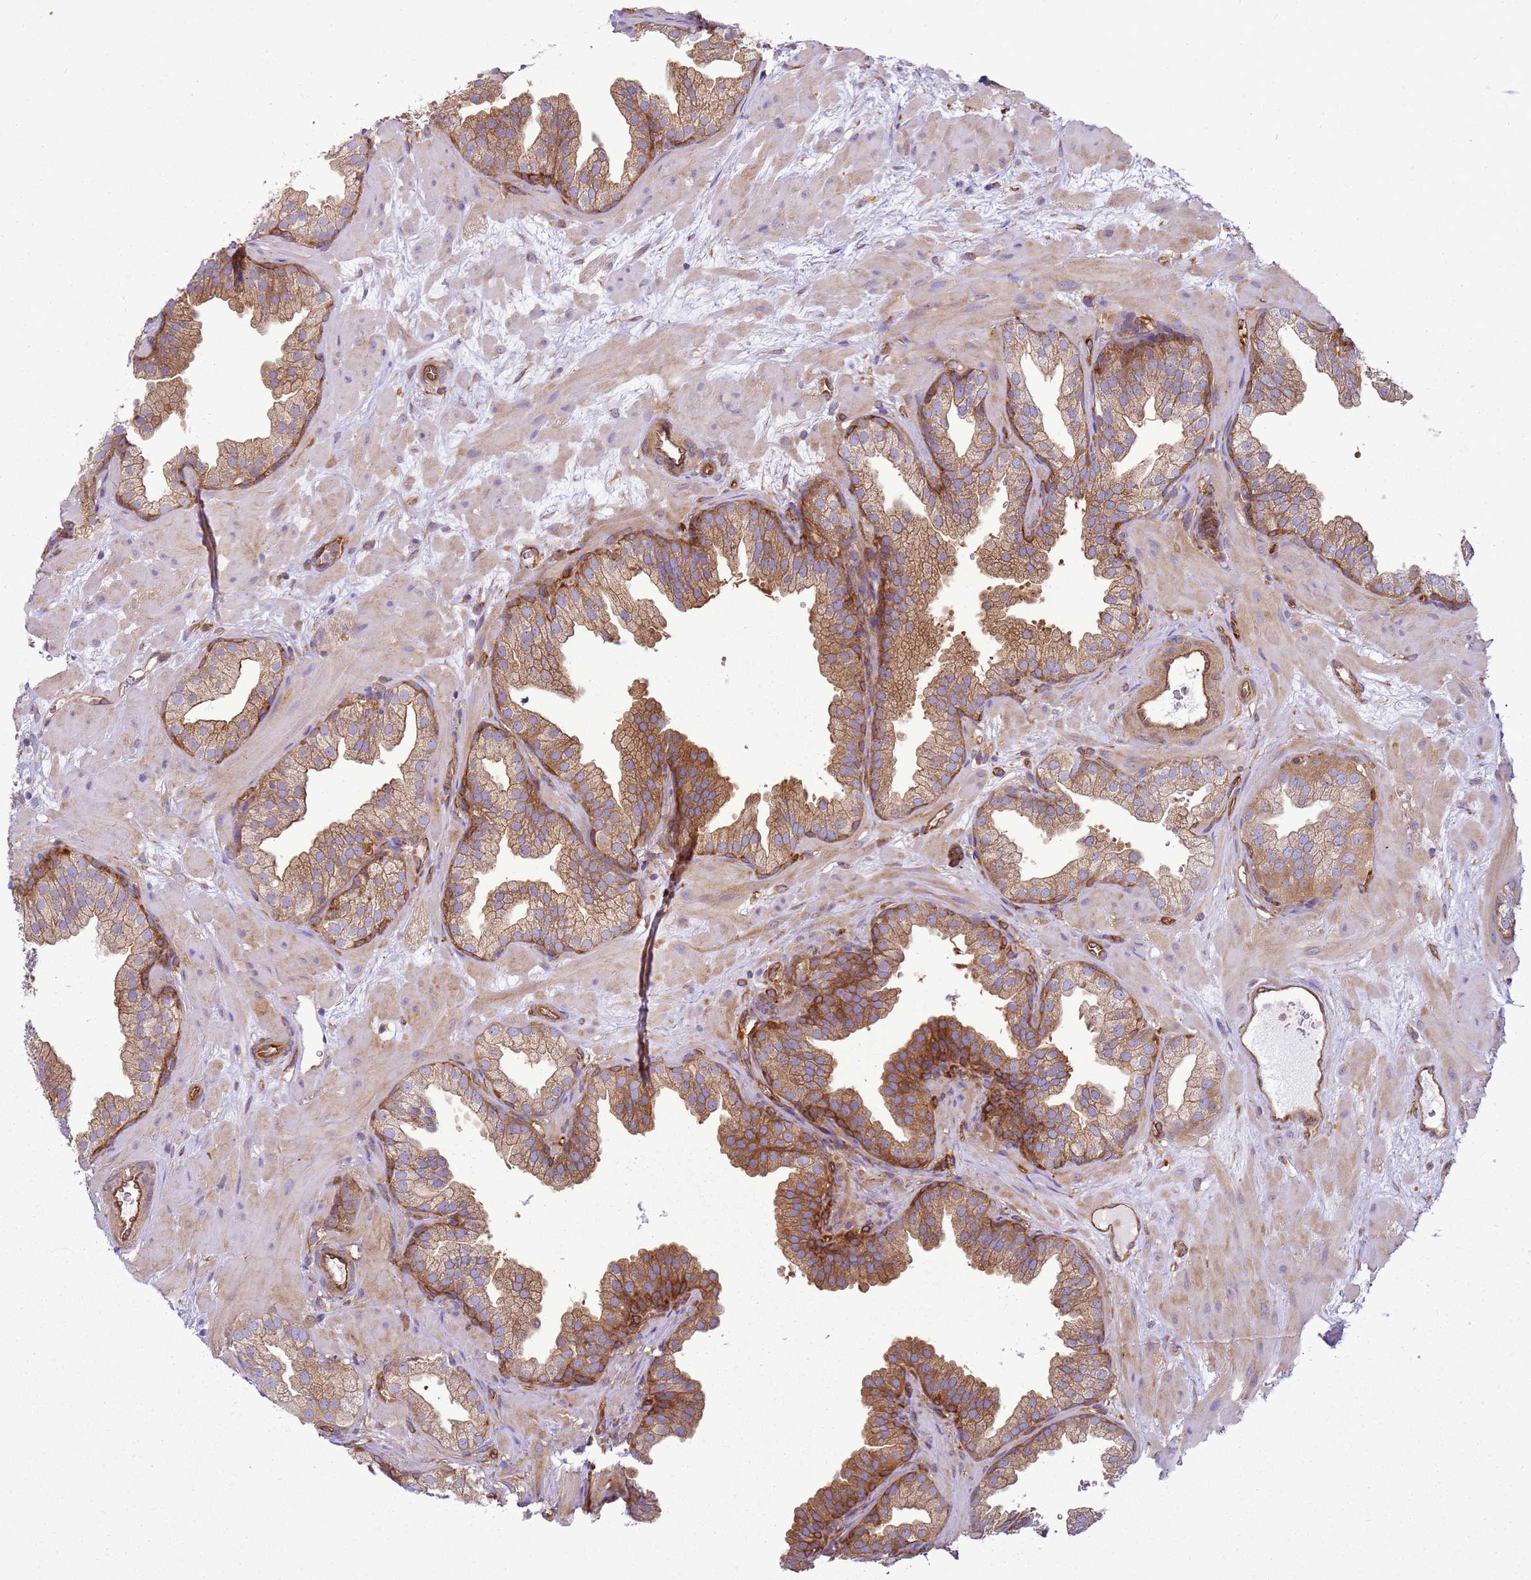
{"staining": {"intensity": "moderate", "quantity": ">75%", "location": "cytoplasmic/membranous"}, "tissue": "prostate", "cell_type": "Glandular cells", "image_type": "normal", "snomed": [{"axis": "morphology", "description": "Normal tissue, NOS"}, {"axis": "topography", "description": "Prostate"}], "caption": "Brown immunohistochemical staining in unremarkable human prostate reveals moderate cytoplasmic/membranous staining in about >75% of glandular cells. (Brightfield microscopy of DAB IHC at high magnification).", "gene": "SNX21", "patient": {"sex": "male", "age": 37}}